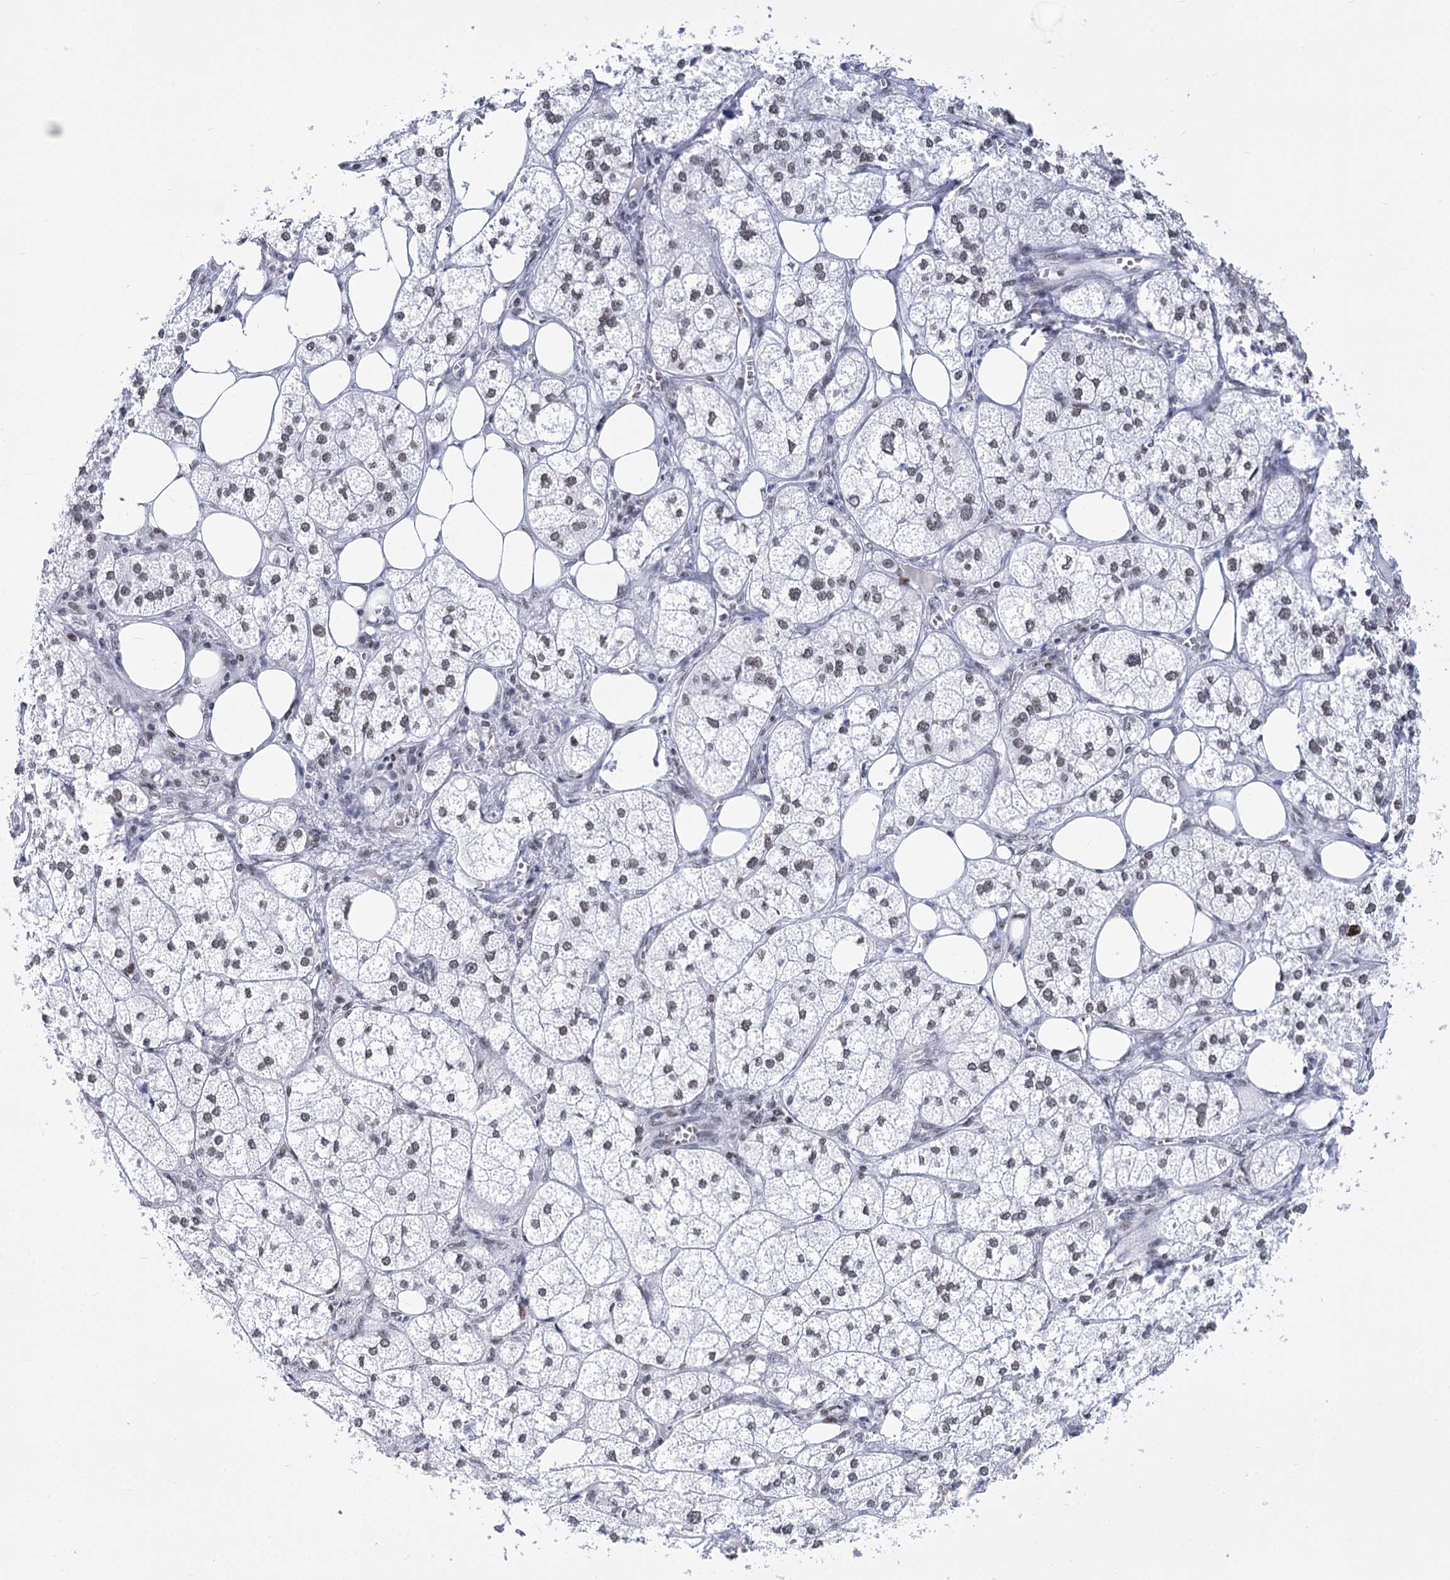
{"staining": {"intensity": "weak", "quantity": "<25%", "location": "nuclear"}, "tissue": "adrenal gland", "cell_type": "Glandular cells", "image_type": "normal", "snomed": [{"axis": "morphology", "description": "Normal tissue, NOS"}, {"axis": "topography", "description": "Adrenal gland"}], "caption": "The immunohistochemistry histopathology image has no significant staining in glandular cells of adrenal gland. (DAB (3,3'-diaminobenzidine) immunohistochemistry (IHC) with hematoxylin counter stain).", "gene": "POU4F3", "patient": {"sex": "female", "age": 61}}